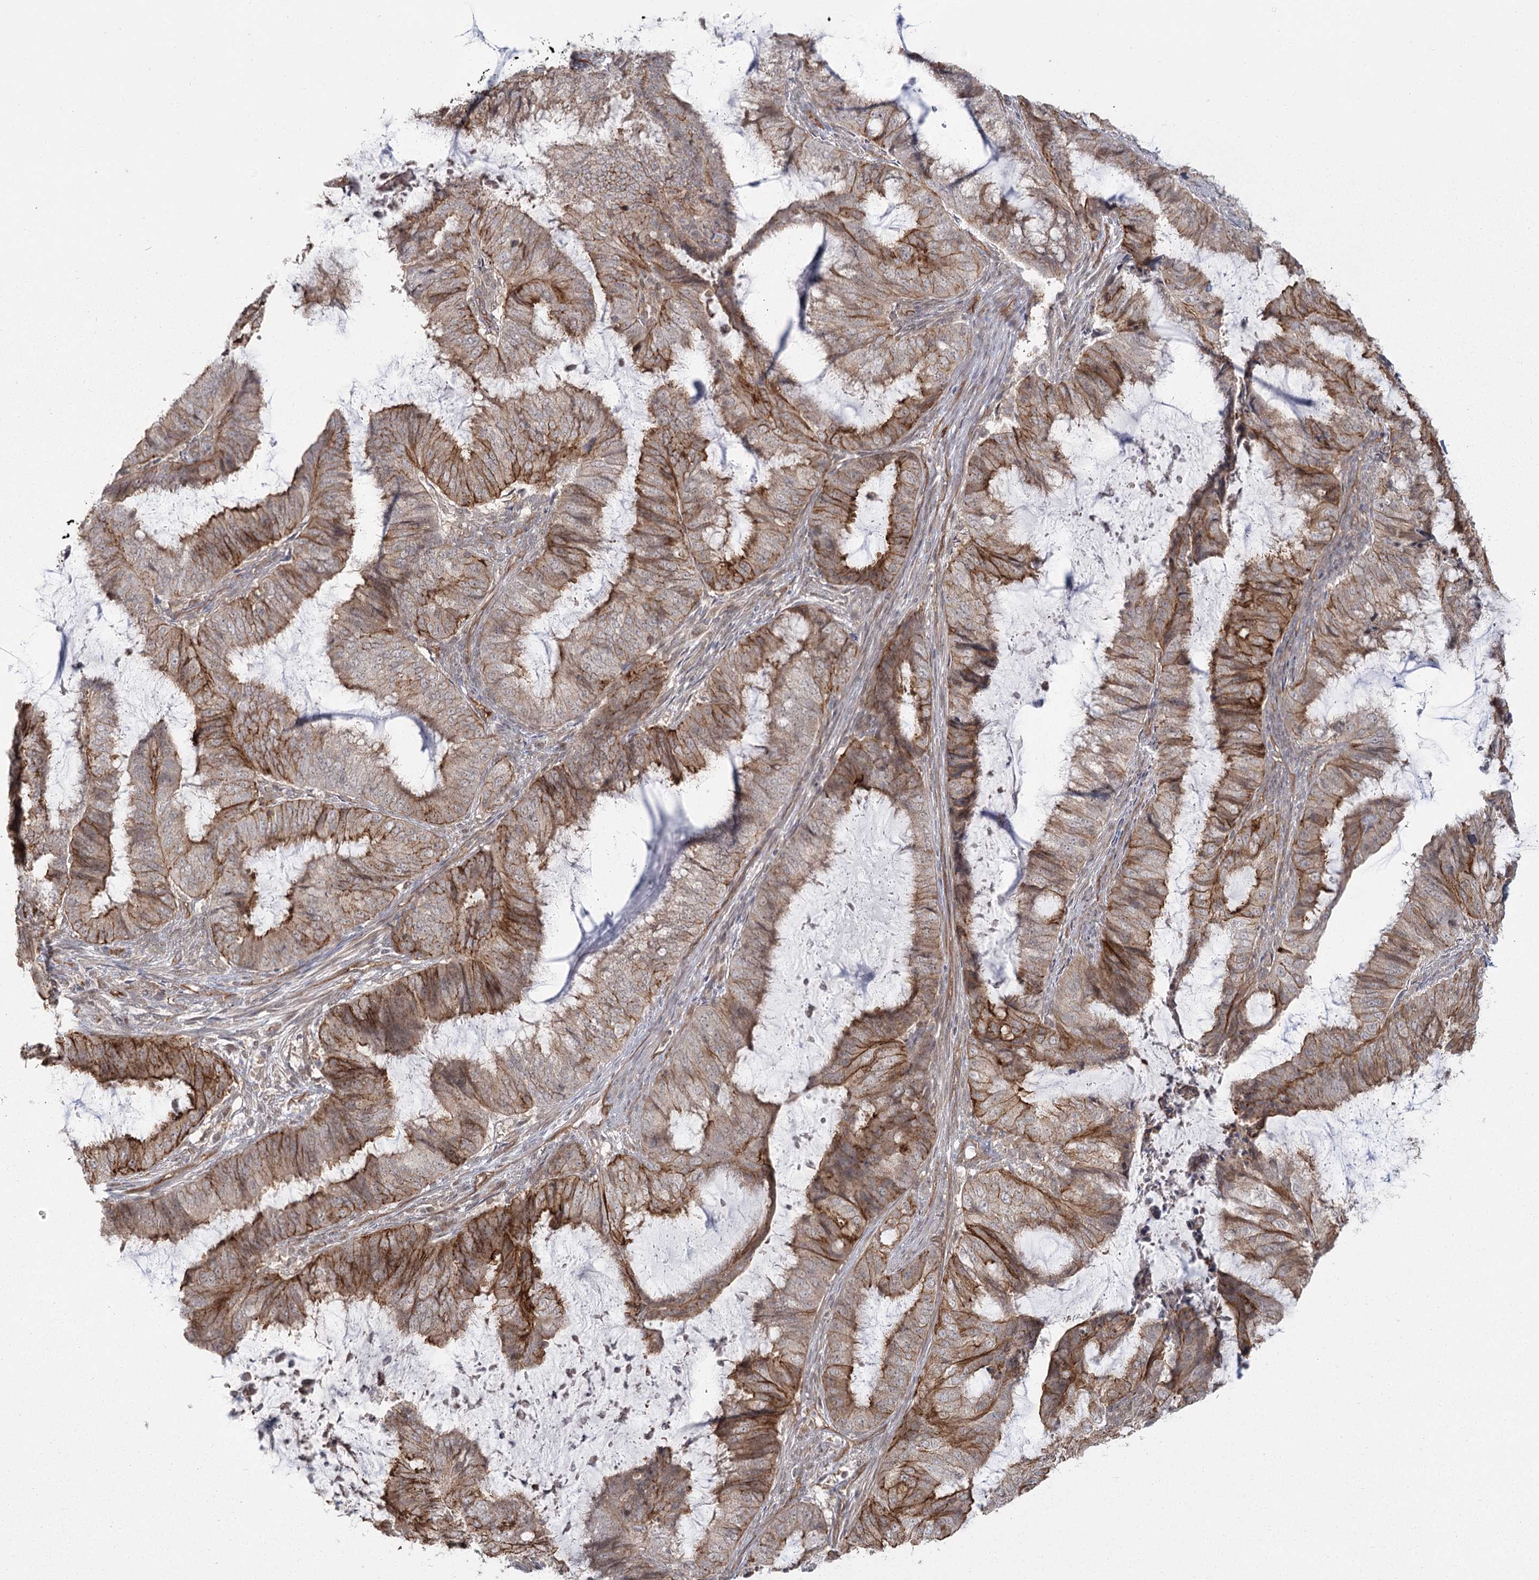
{"staining": {"intensity": "moderate", "quantity": ">75%", "location": "cytoplasmic/membranous"}, "tissue": "endometrial cancer", "cell_type": "Tumor cells", "image_type": "cancer", "snomed": [{"axis": "morphology", "description": "Adenocarcinoma, NOS"}, {"axis": "topography", "description": "Endometrium"}], "caption": "DAB immunohistochemical staining of endometrial adenocarcinoma displays moderate cytoplasmic/membranous protein expression in approximately >75% of tumor cells.", "gene": "RPP14", "patient": {"sex": "female", "age": 81}}